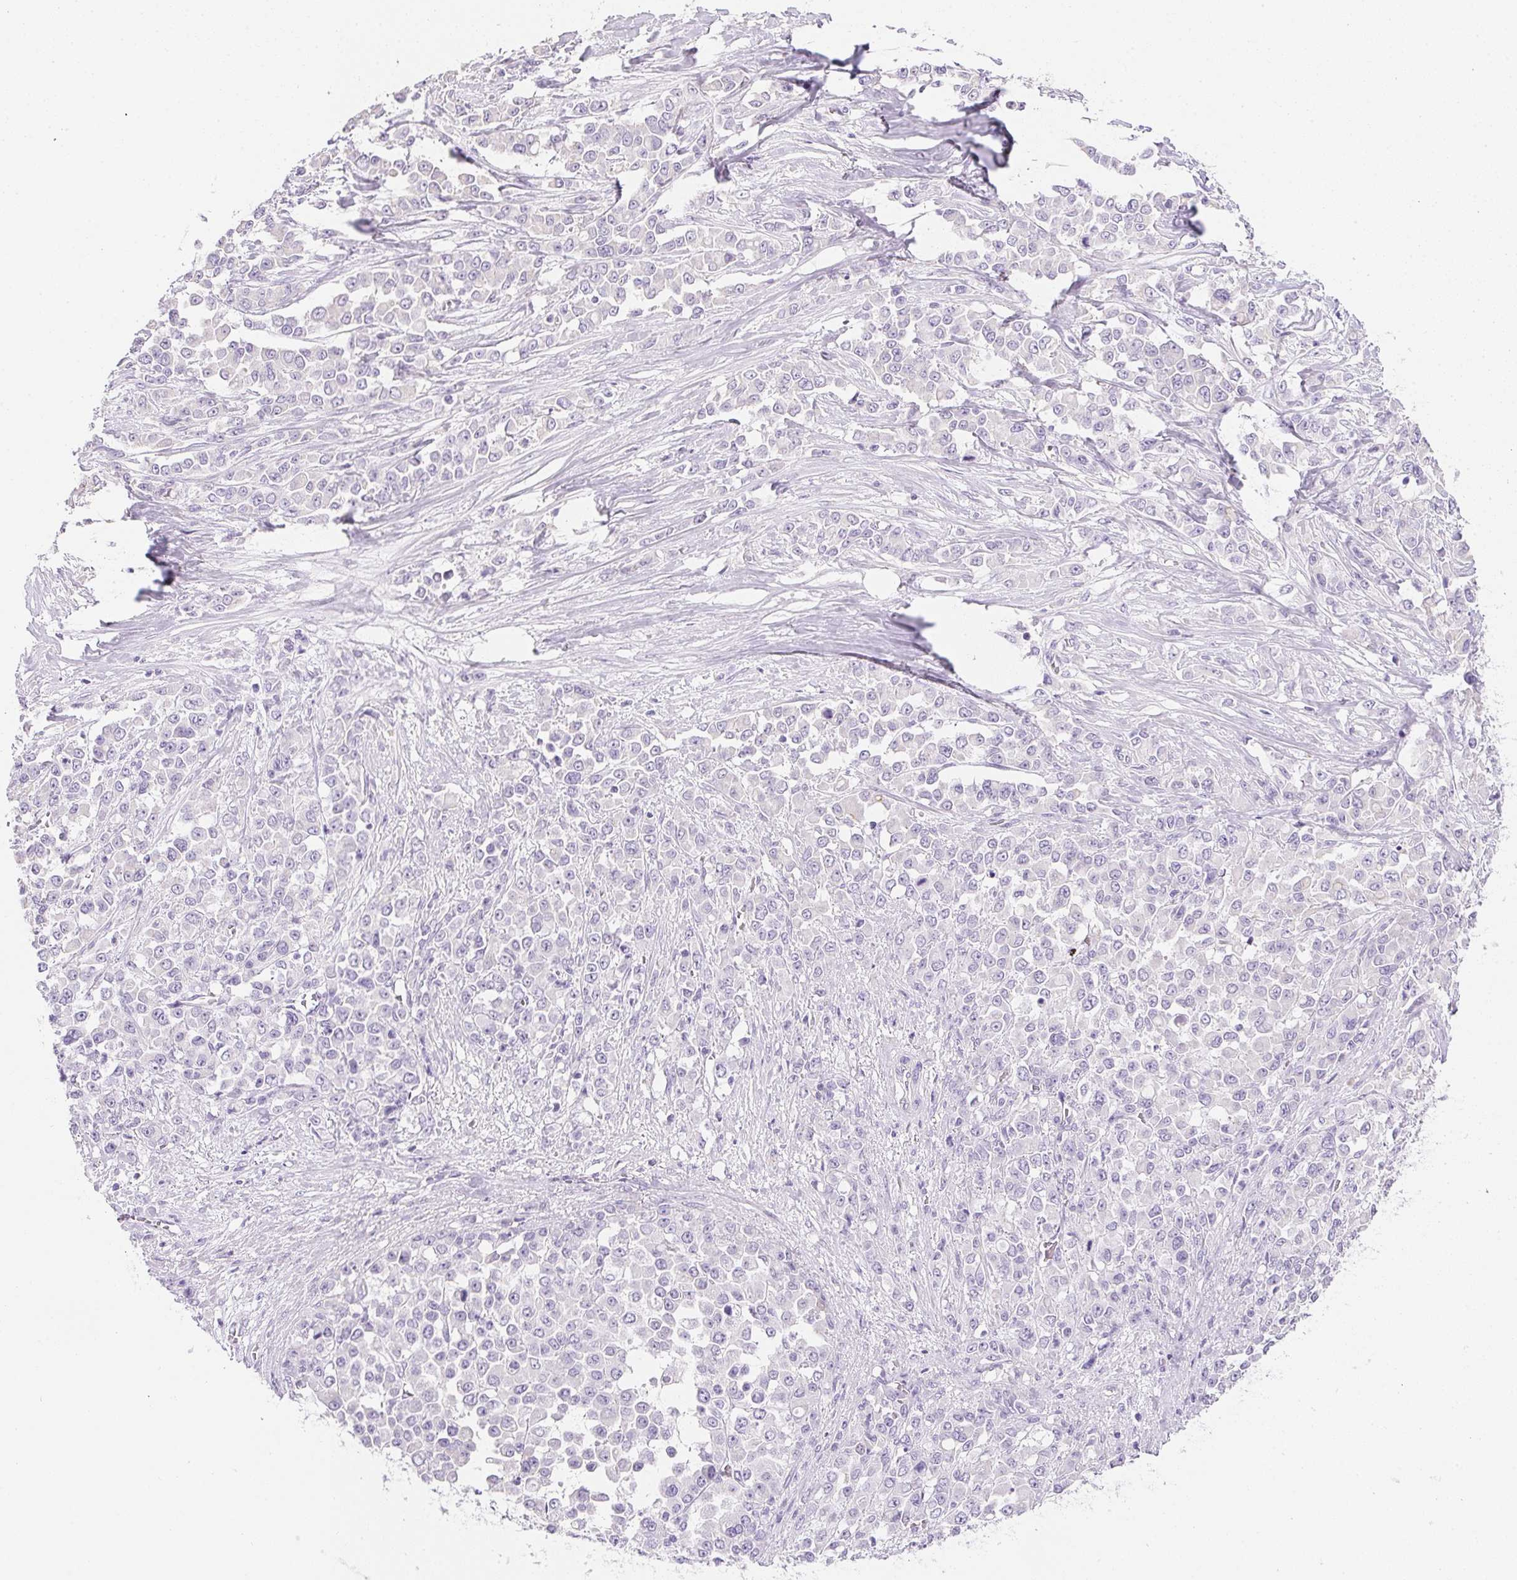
{"staining": {"intensity": "negative", "quantity": "none", "location": "none"}, "tissue": "stomach cancer", "cell_type": "Tumor cells", "image_type": "cancer", "snomed": [{"axis": "morphology", "description": "Adenocarcinoma, NOS"}, {"axis": "topography", "description": "Stomach"}], "caption": "High magnification brightfield microscopy of stomach cancer (adenocarcinoma) stained with DAB (3,3'-diaminobenzidine) (brown) and counterstained with hematoxylin (blue): tumor cells show no significant expression. (Brightfield microscopy of DAB (3,3'-diaminobenzidine) immunohistochemistry (IHC) at high magnification).", "gene": "AQP5", "patient": {"sex": "female", "age": 76}}